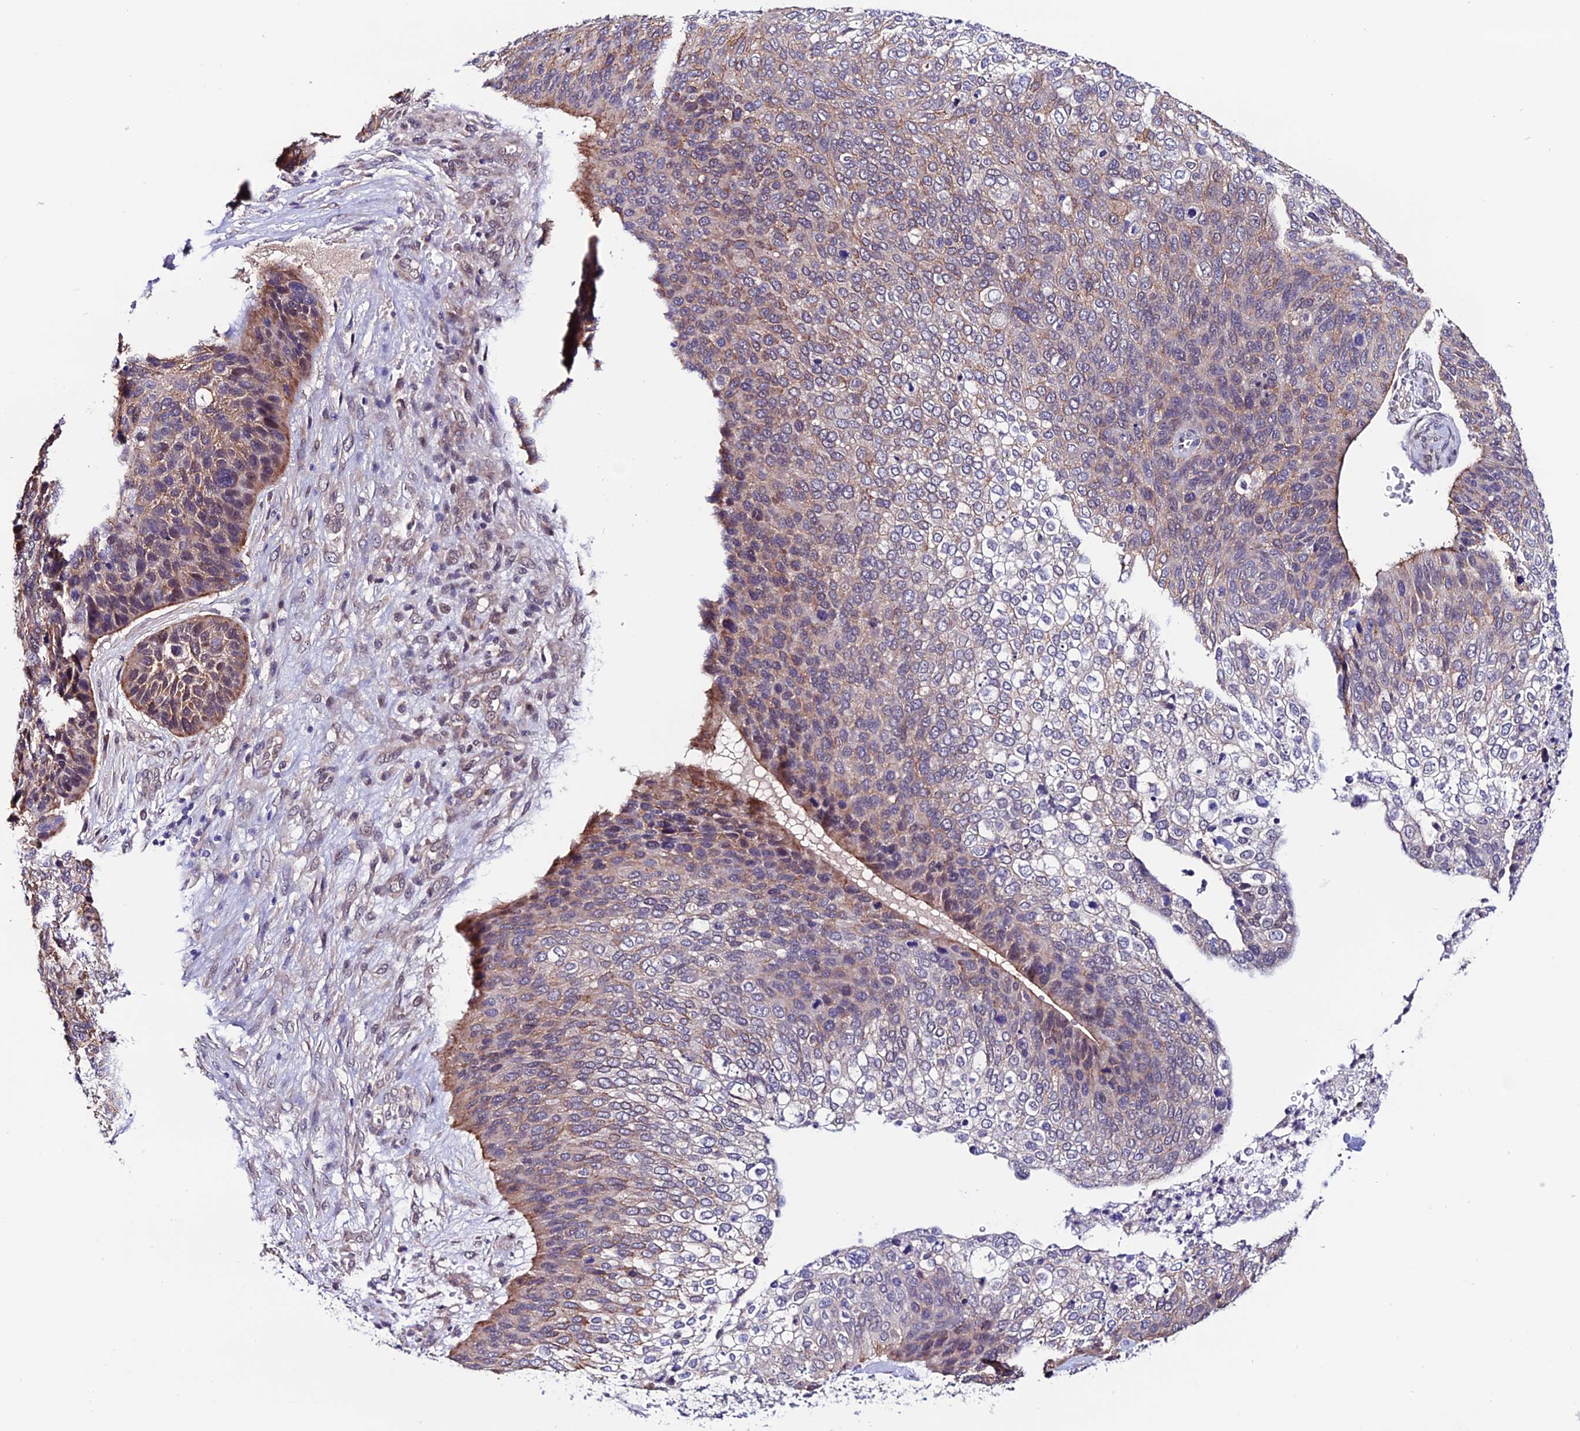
{"staining": {"intensity": "weak", "quantity": "25%-75%", "location": "cytoplasmic/membranous"}, "tissue": "skin cancer", "cell_type": "Tumor cells", "image_type": "cancer", "snomed": [{"axis": "morphology", "description": "Basal cell carcinoma"}, {"axis": "topography", "description": "Skin"}], "caption": "Skin cancer stained for a protein (brown) shows weak cytoplasmic/membranous positive staining in about 25%-75% of tumor cells.", "gene": "FZD8", "patient": {"sex": "female", "age": 74}}